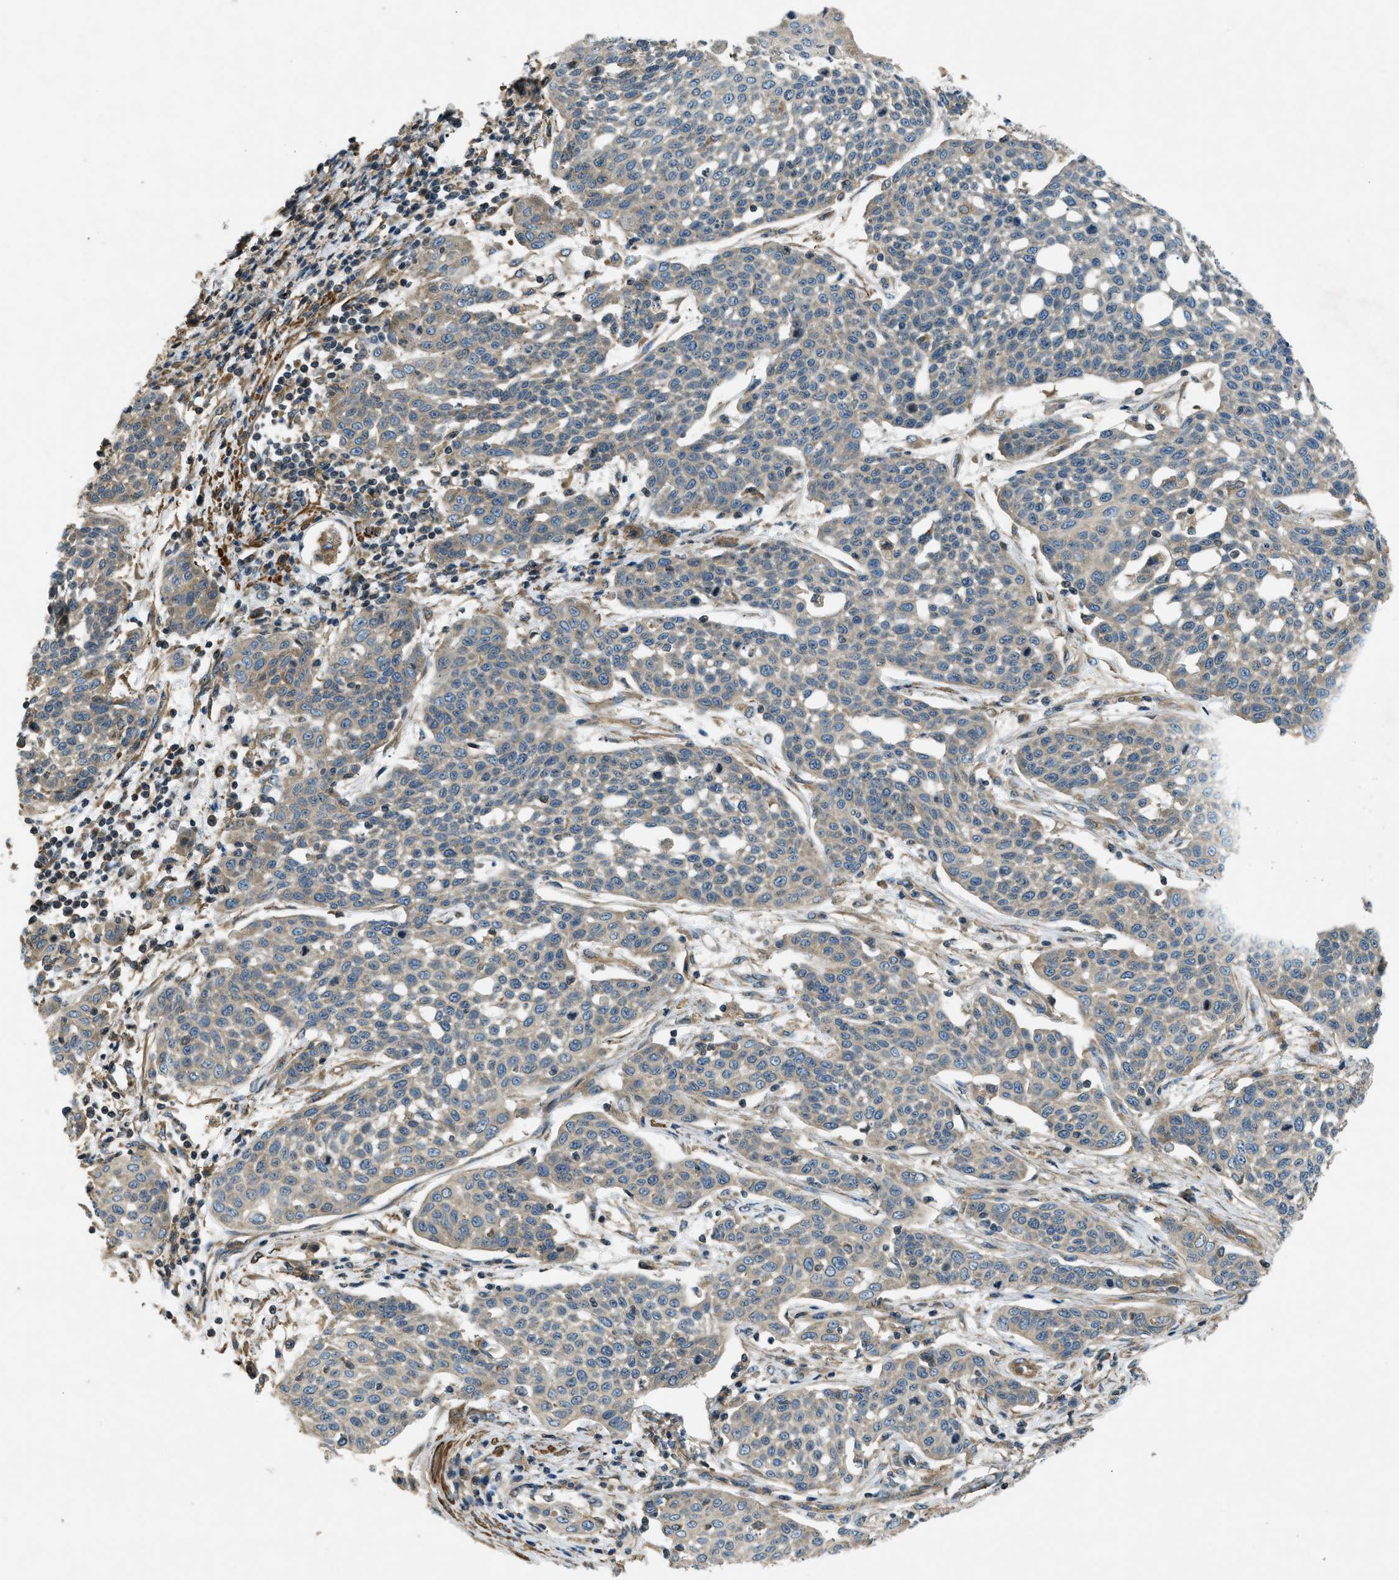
{"staining": {"intensity": "weak", "quantity": "<25%", "location": "cytoplasmic/membranous"}, "tissue": "cervical cancer", "cell_type": "Tumor cells", "image_type": "cancer", "snomed": [{"axis": "morphology", "description": "Squamous cell carcinoma, NOS"}, {"axis": "topography", "description": "Cervix"}], "caption": "Immunohistochemical staining of cervical squamous cell carcinoma demonstrates no significant expression in tumor cells. (DAB IHC visualized using brightfield microscopy, high magnification).", "gene": "VEZT", "patient": {"sex": "female", "age": 34}}